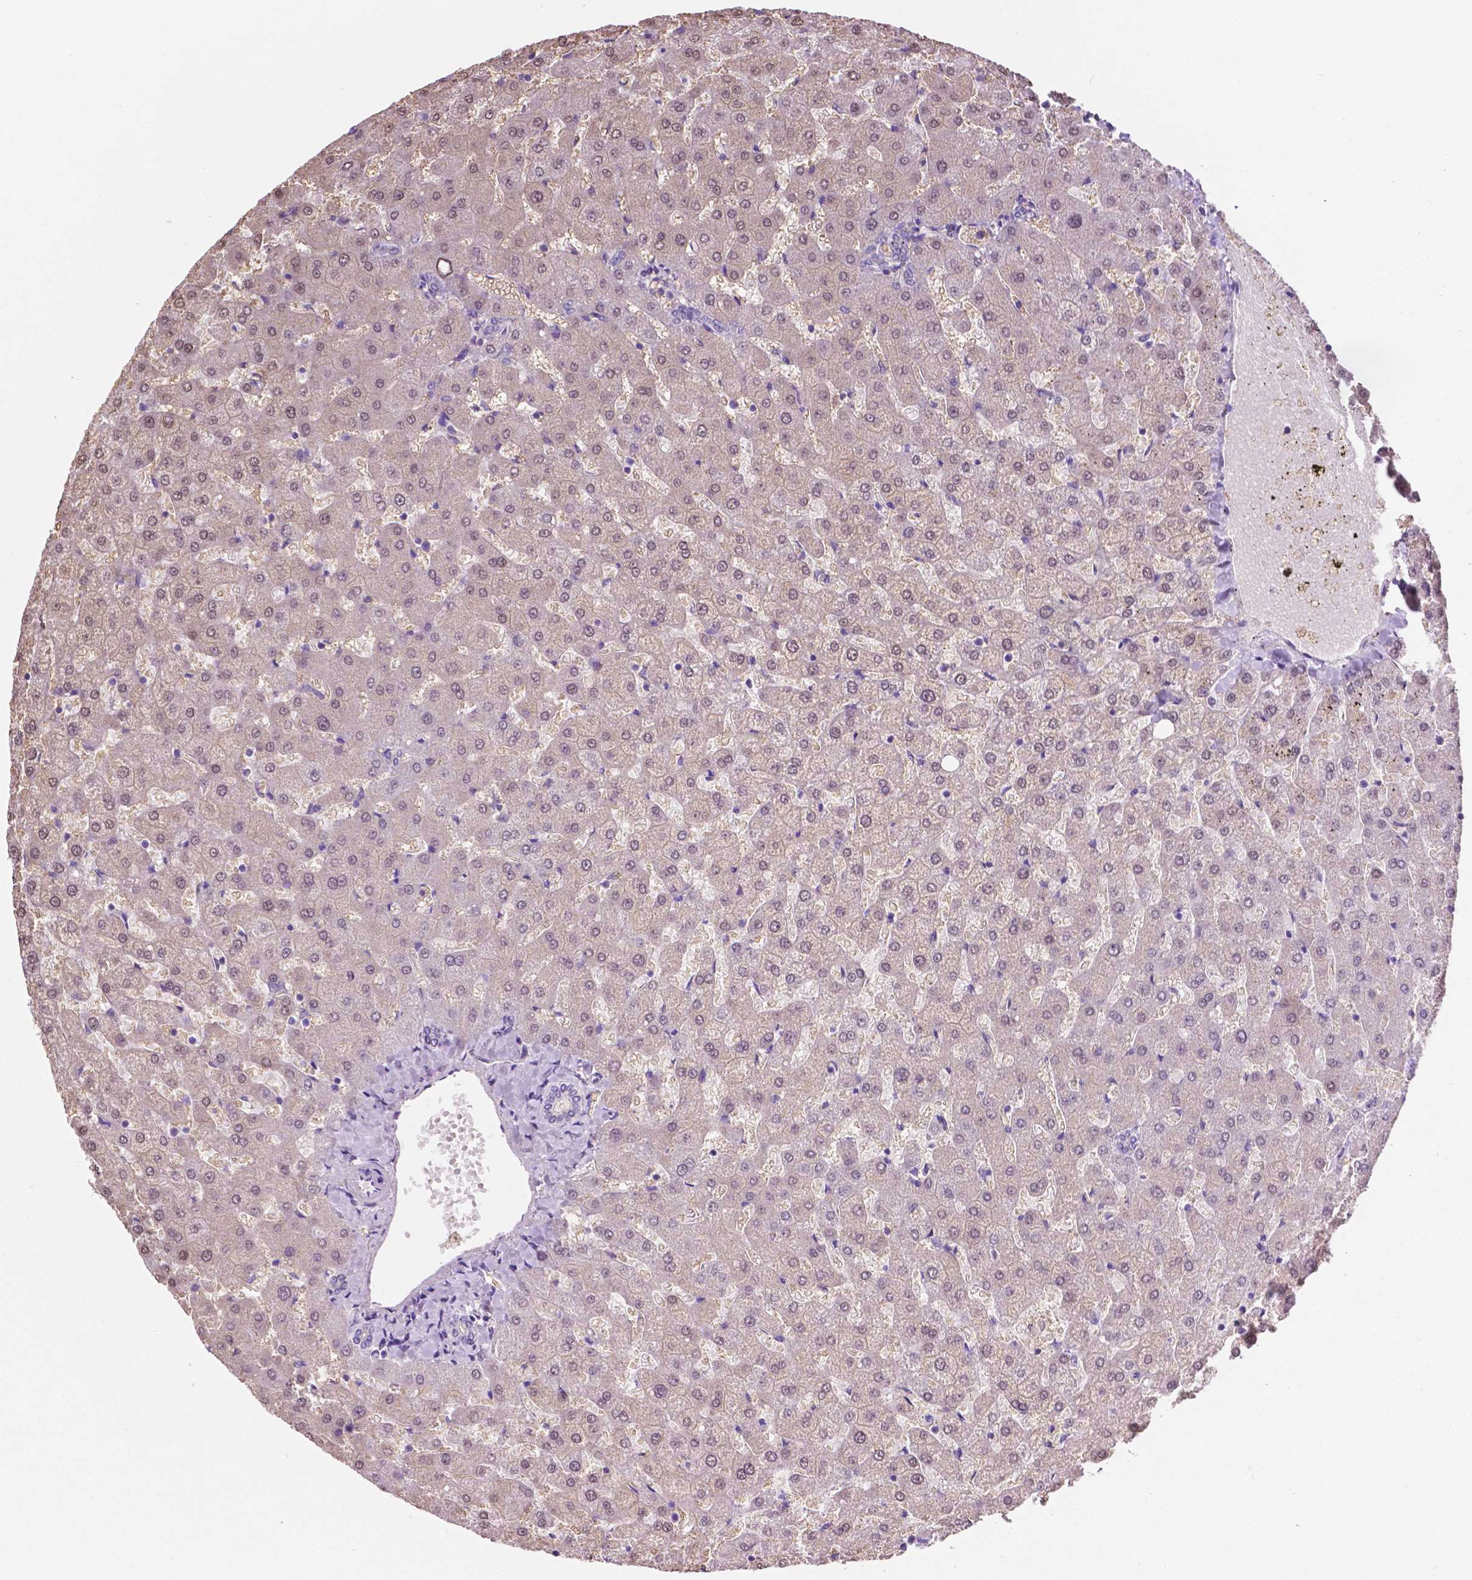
{"staining": {"intensity": "negative", "quantity": "none", "location": "none"}, "tissue": "liver", "cell_type": "Cholangiocytes", "image_type": "normal", "snomed": [{"axis": "morphology", "description": "Normal tissue, NOS"}, {"axis": "topography", "description": "Liver"}], "caption": "Immunohistochemistry (IHC) histopathology image of normal liver: human liver stained with DAB exhibits no significant protein staining in cholangiocytes. (Brightfield microscopy of DAB (3,3'-diaminobenzidine) IHC at high magnification).", "gene": "ACY3", "patient": {"sex": "female", "age": 50}}